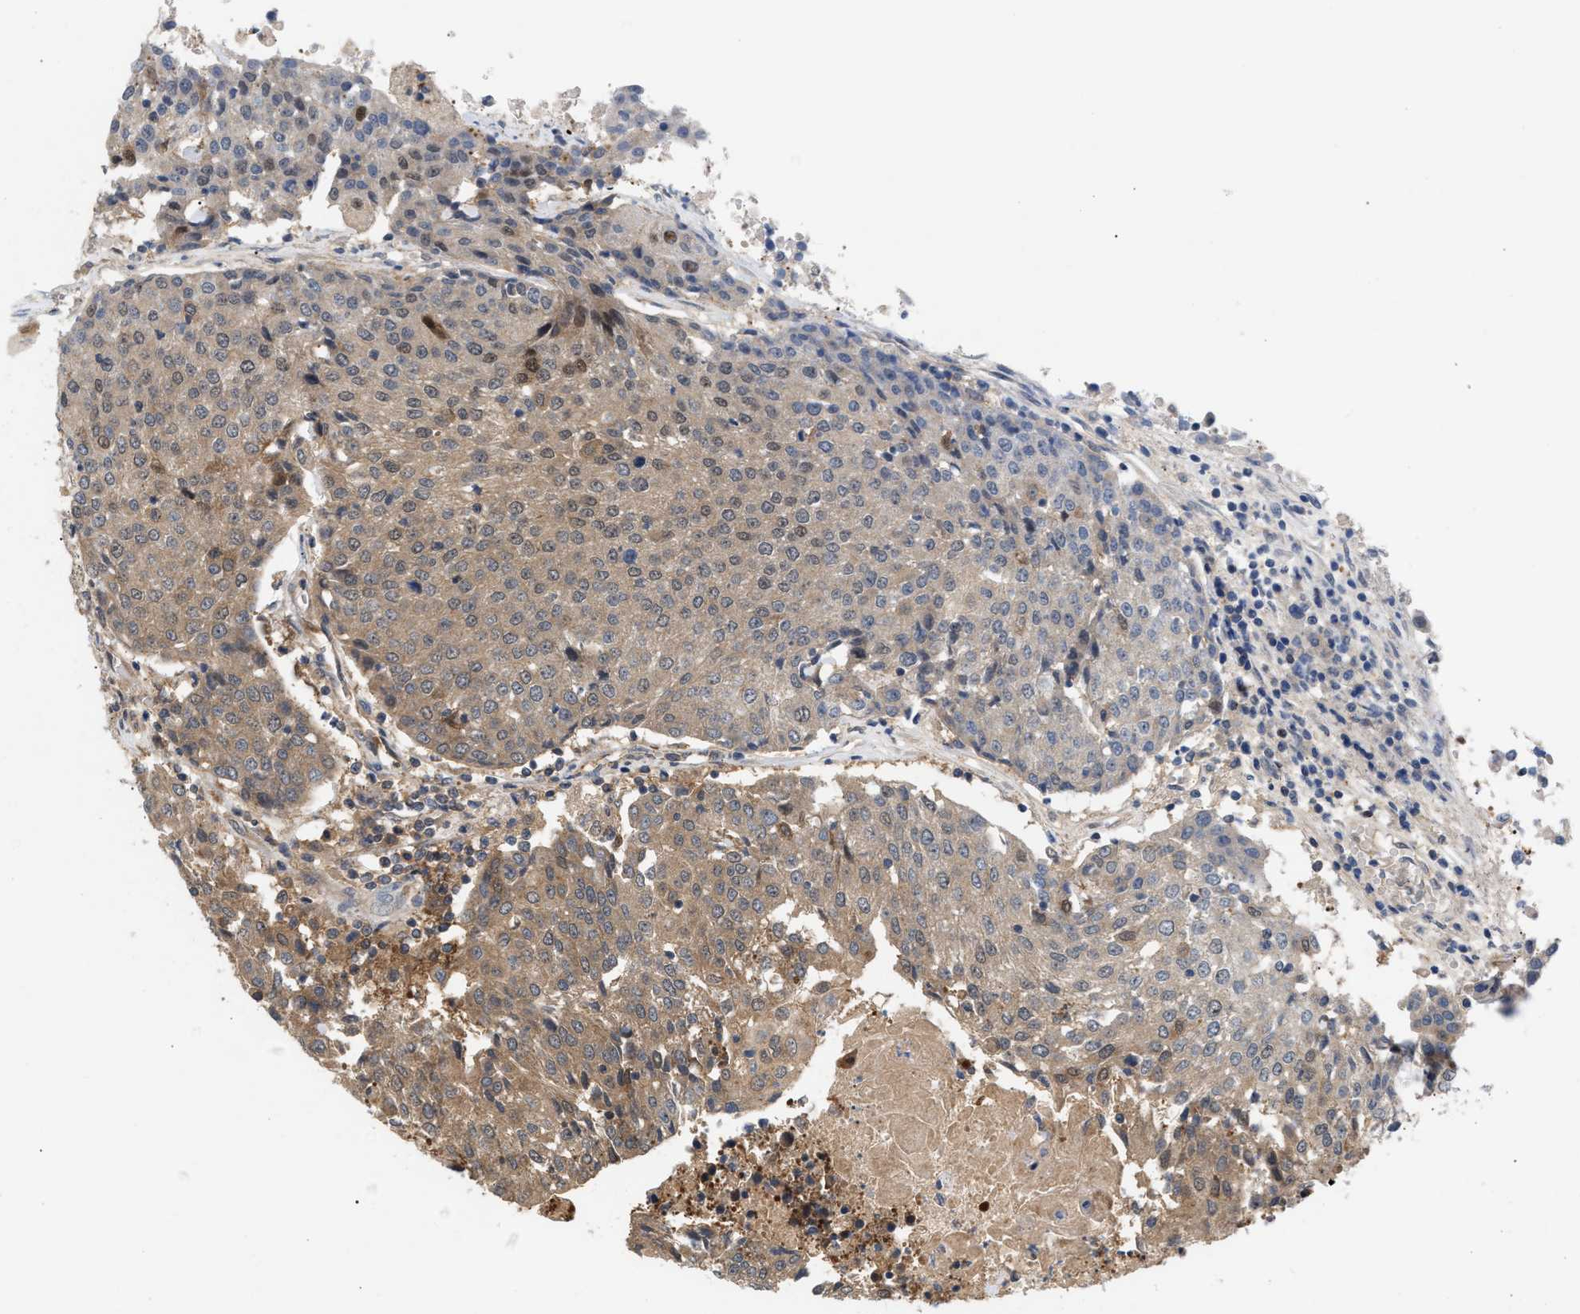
{"staining": {"intensity": "weak", "quantity": ">75%", "location": "cytoplasmic/membranous"}, "tissue": "urothelial cancer", "cell_type": "Tumor cells", "image_type": "cancer", "snomed": [{"axis": "morphology", "description": "Urothelial carcinoma, High grade"}, {"axis": "topography", "description": "Urinary bladder"}], "caption": "Urothelial cancer stained for a protein (brown) reveals weak cytoplasmic/membranous positive positivity in about >75% of tumor cells.", "gene": "GLOD4", "patient": {"sex": "female", "age": 85}}